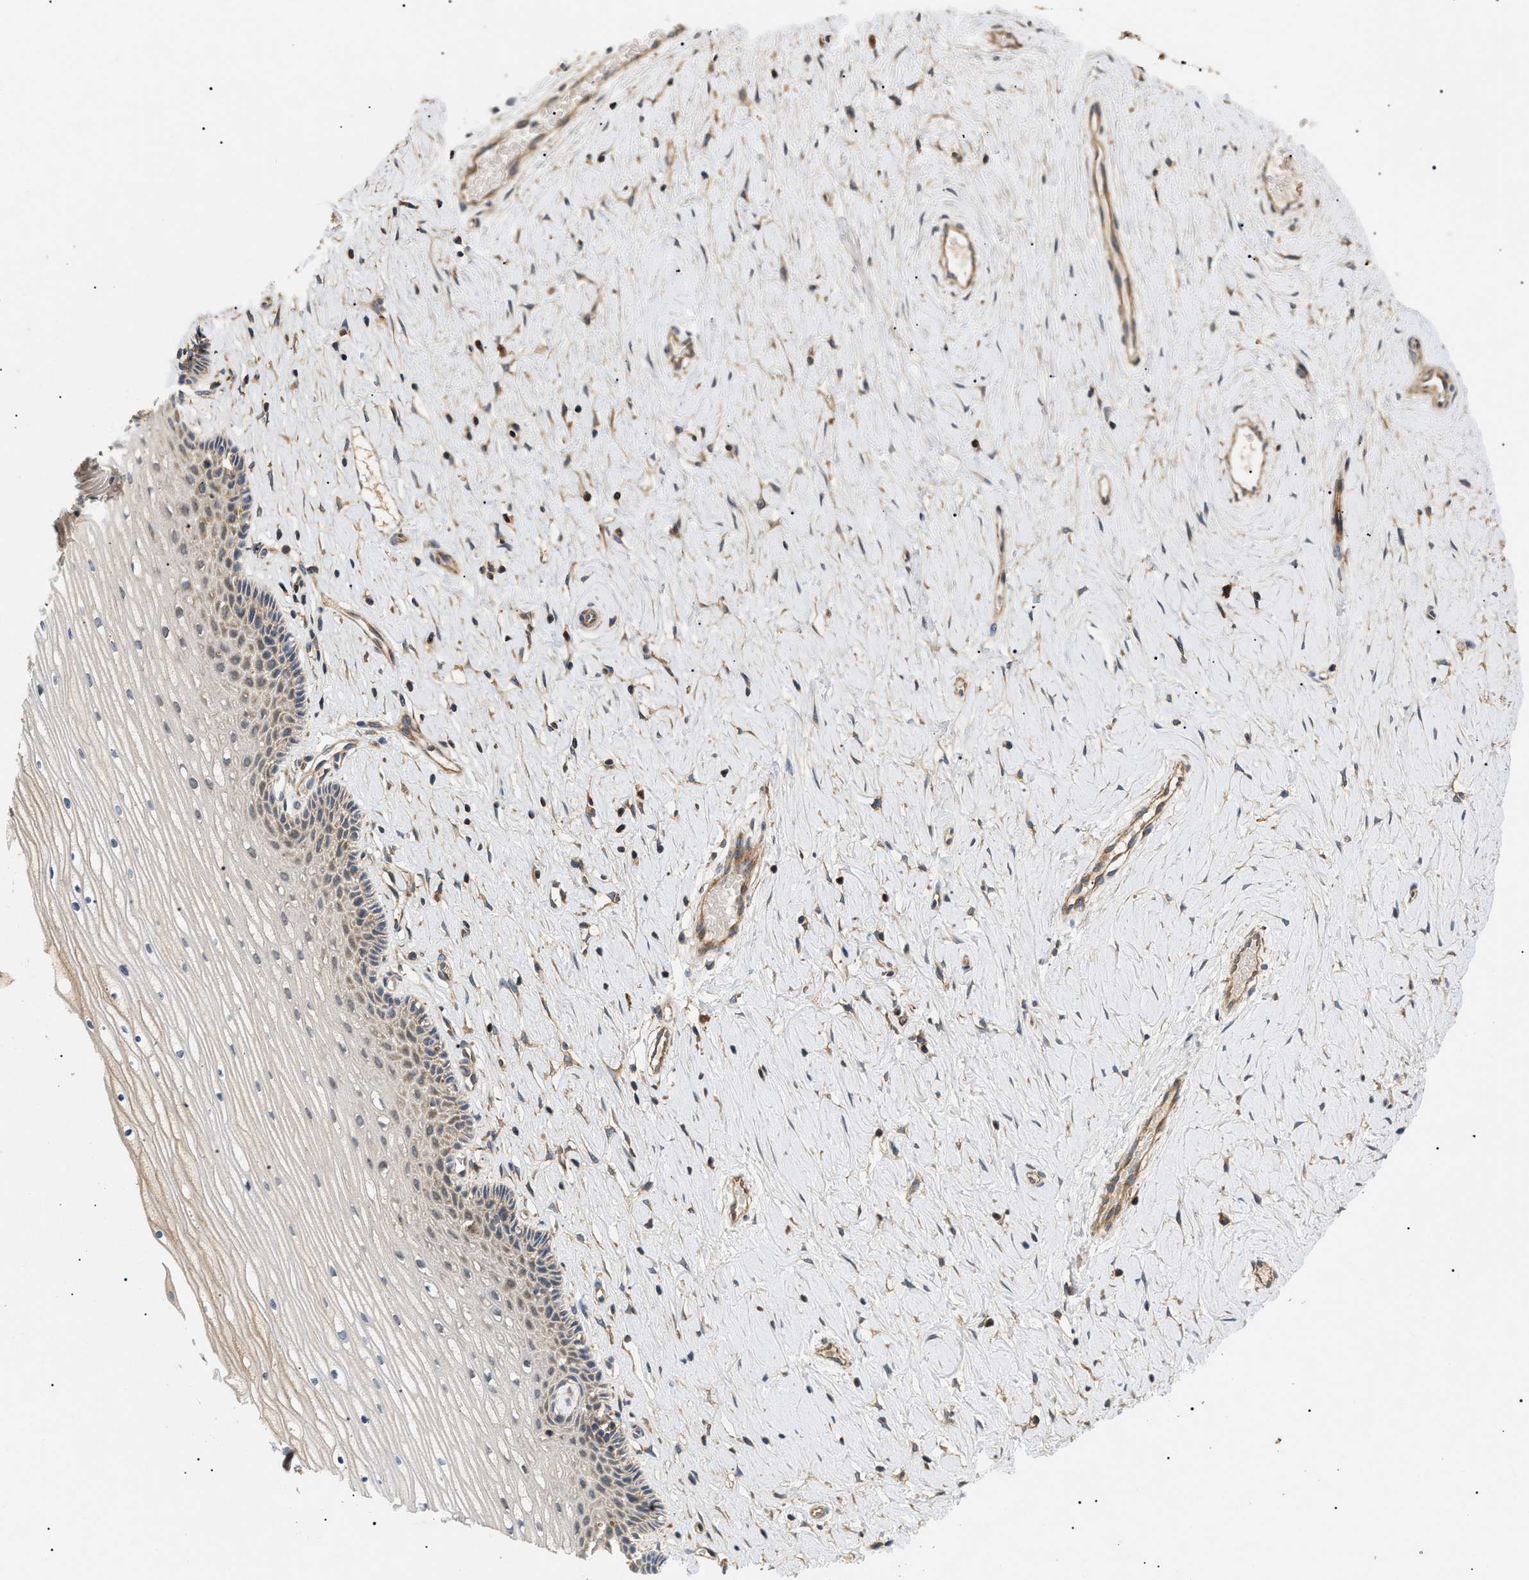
{"staining": {"intensity": "moderate", "quantity": ">75%", "location": "cytoplasmic/membranous"}, "tissue": "cervix", "cell_type": "Glandular cells", "image_type": "normal", "snomed": [{"axis": "morphology", "description": "Normal tissue, NOS"}, {"axis": "topography", "description": "Cervix"}], "caption": "Moderate cytoplasmic/membranous staining is identified in about >75% of glandular cells in unremarkable cervix. The protein of interest is stained brown, and the nuclei are stained in blue (DAB IHC with brightfield microscopy, high magnification).", "gene": "PPM1B", "patient": {"sex": "female", "age": 39}}